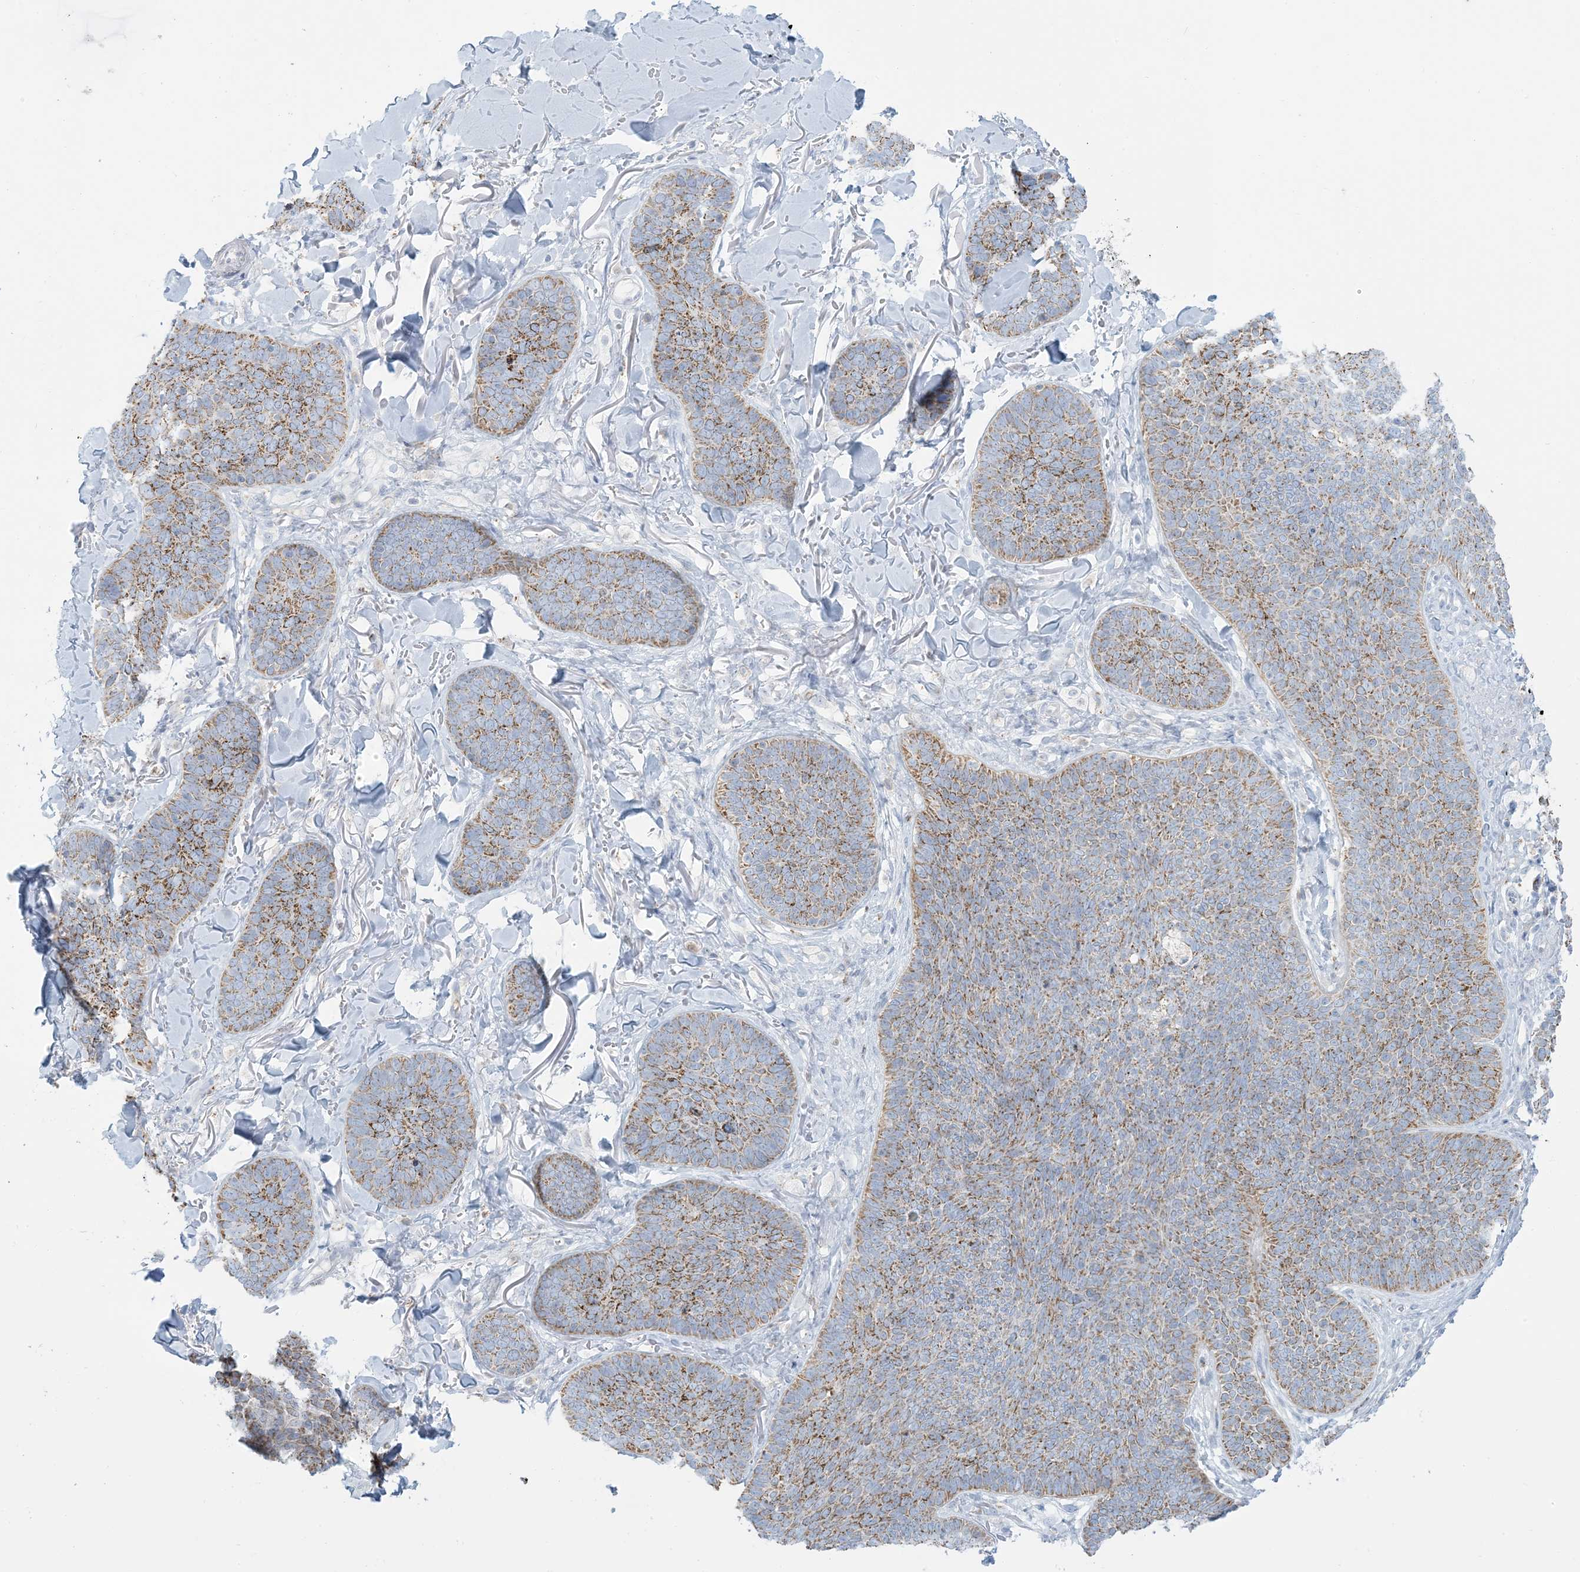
{"staining": {"intensity": "moderate", "quantity": ">75%", "location": "cytoplasmic/membranous"}, "tissue": "skin cancer", "cell_type": "Tumor cells", "image_type": "cancer", "snomed": [{"axis": "morphology", "description": "Basal cell carcinoma"}, {"axis": "topography", "description": "Skin"}], "caption": "Protein staining reveals moderate cytoplasmic/membranous staining in about >75% of tumor cells in basal cell carcinoma (skin).", "gene": "ZDHHC4", "patient": {"sex": "male", "age": 85}}